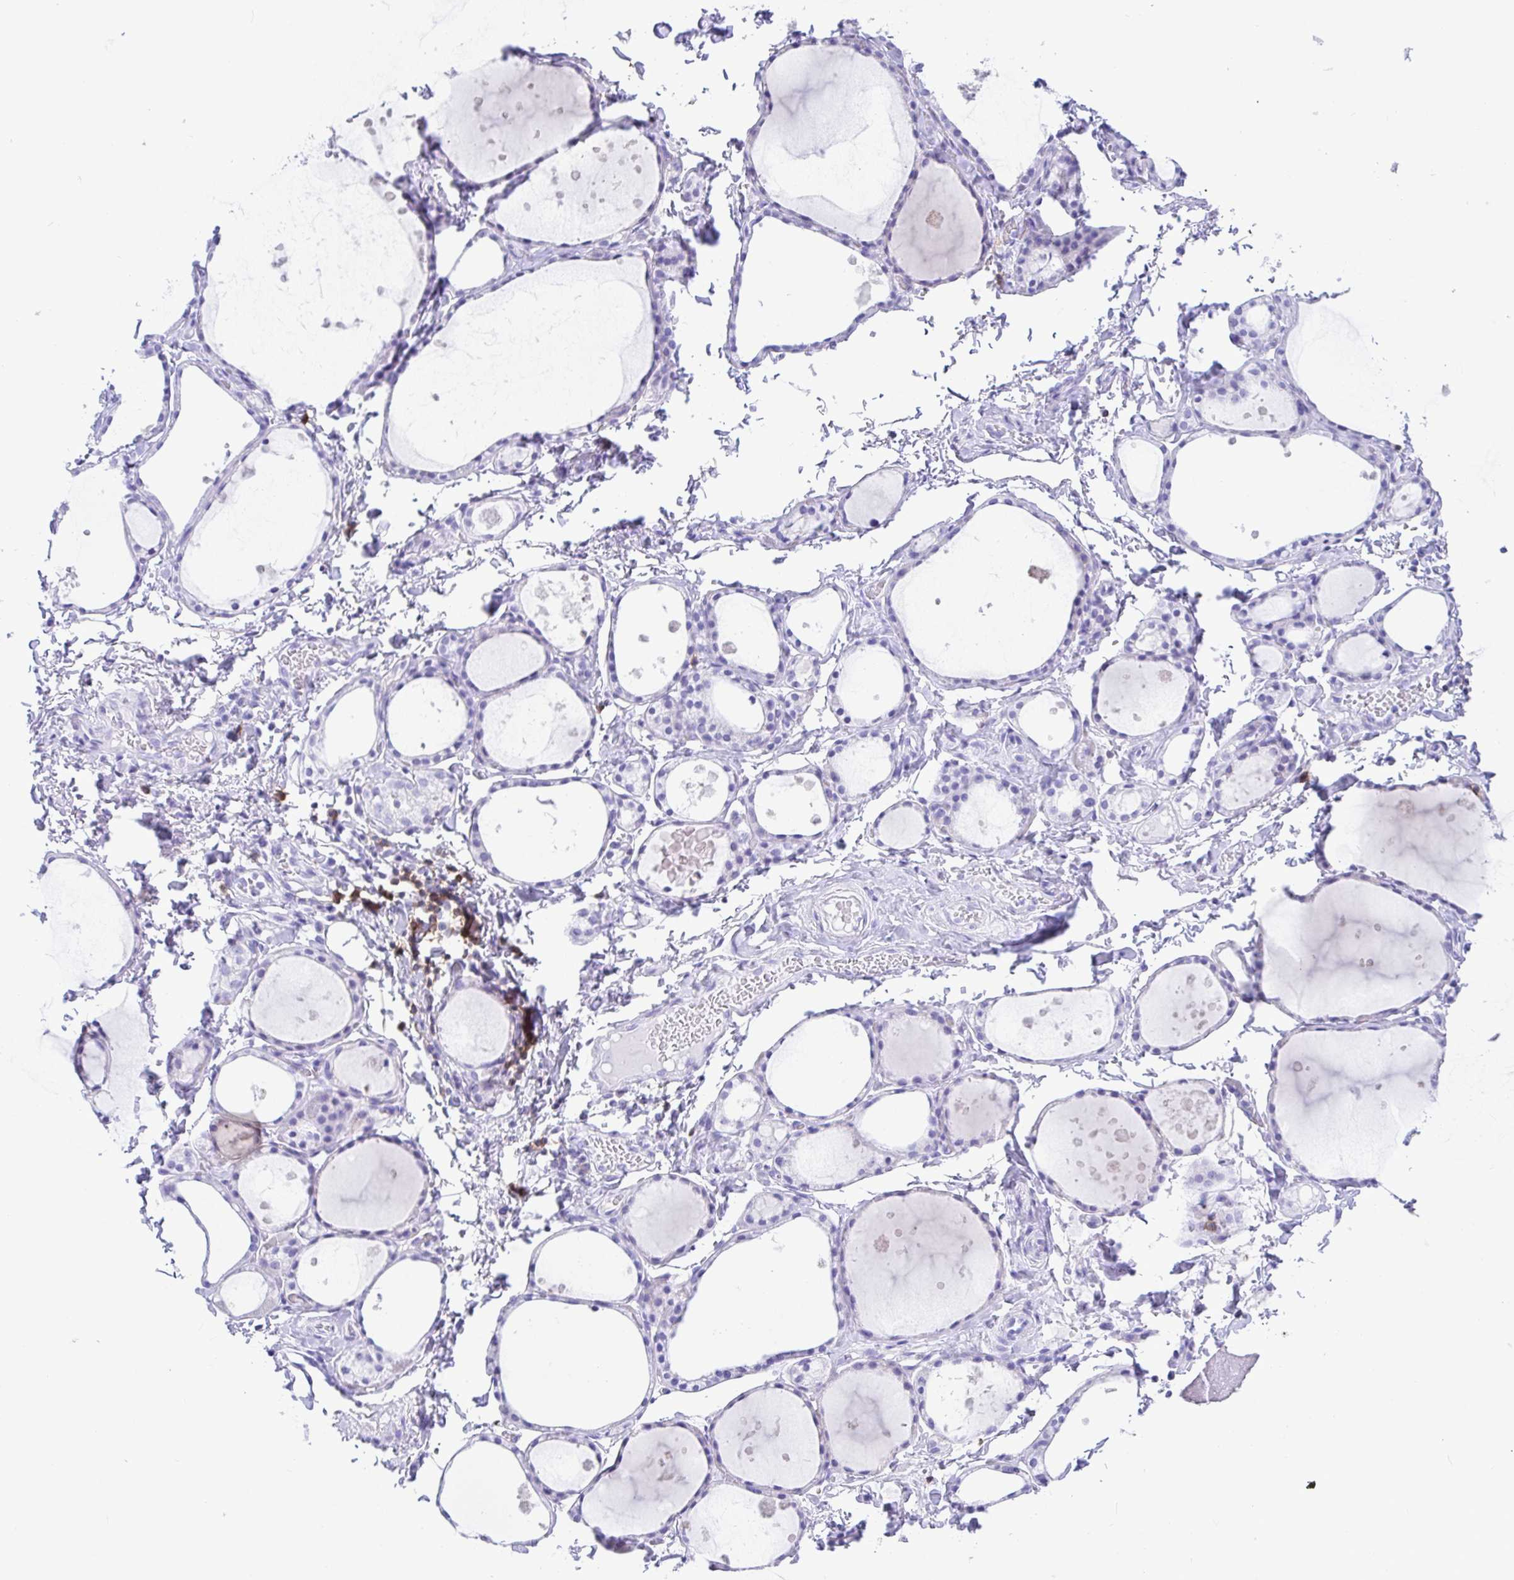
{"staining": {"intensity": "negative", "quantity": "none", "location": "none"}, "tissue": "thyroid gland", "cell_type": "Glandular cells", "image_type": "normal", "snomed": [{"axis": "morphology", "description": "Normal tissue, NOS"}, {"axis": "topography", "description": "Thyroid gland"}], "caption": "Immunohistochemical staining of normal human thyroid gland demonstrates no significant expression in glandular cells.", "gene": "CD5", "patient": {"sex": "male", "age": 68}}